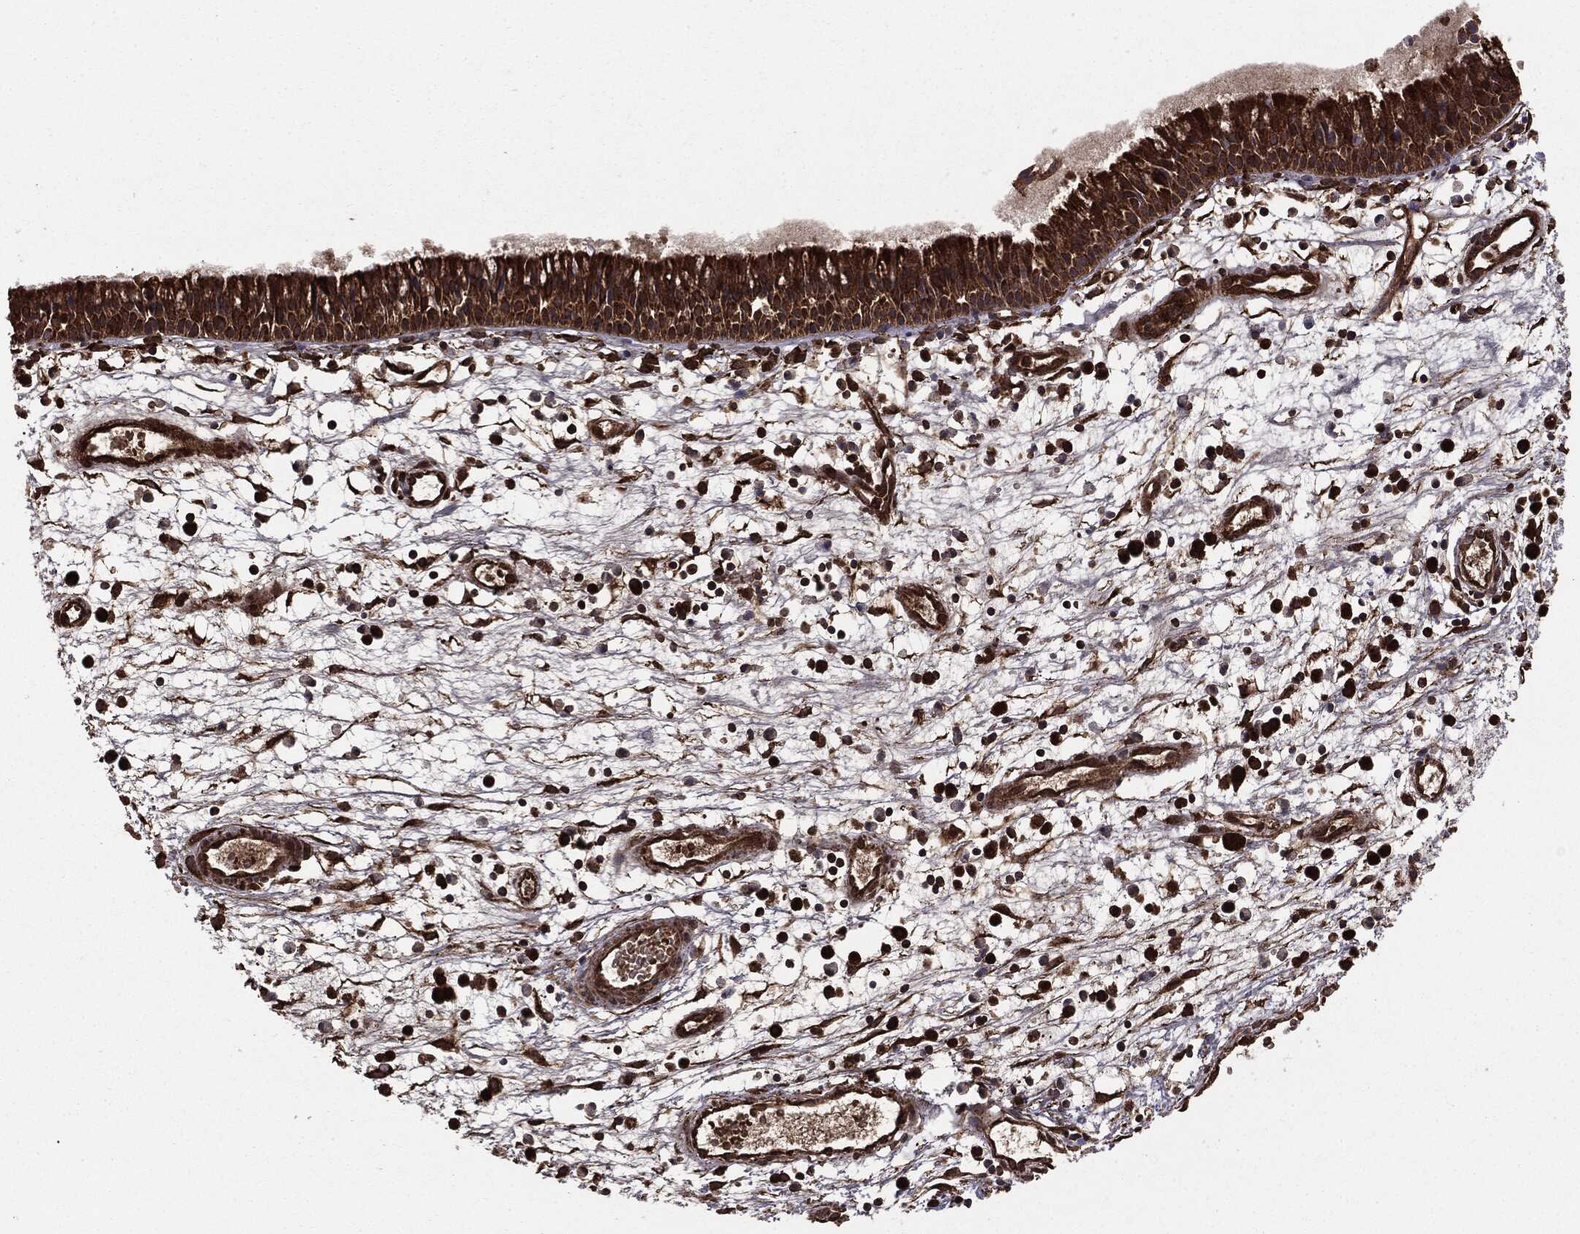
{"staining": {"intensity": "strong", "quantity": ">75%", "location": "cytoplasmic/membranous"}, "tissue": "nasopharynx", "cell_type": "Respiratory epithelial cells", "image_type": "normal", "snomed": [{"axis": "morphology", "description": "Normal tissue, NOS"}, {"axis": "topography", "description": "Nasopharynx"}], "caption": "Respiratory epithelial cells display strong cytoplasmic/membranous positivity in approximately >75% of cells in benign nasopharynx. The protein is shown in brown color, while the nuclei are stained blue.", "gene": "NME1", "patient": {"sex": "male", "age": 58}}